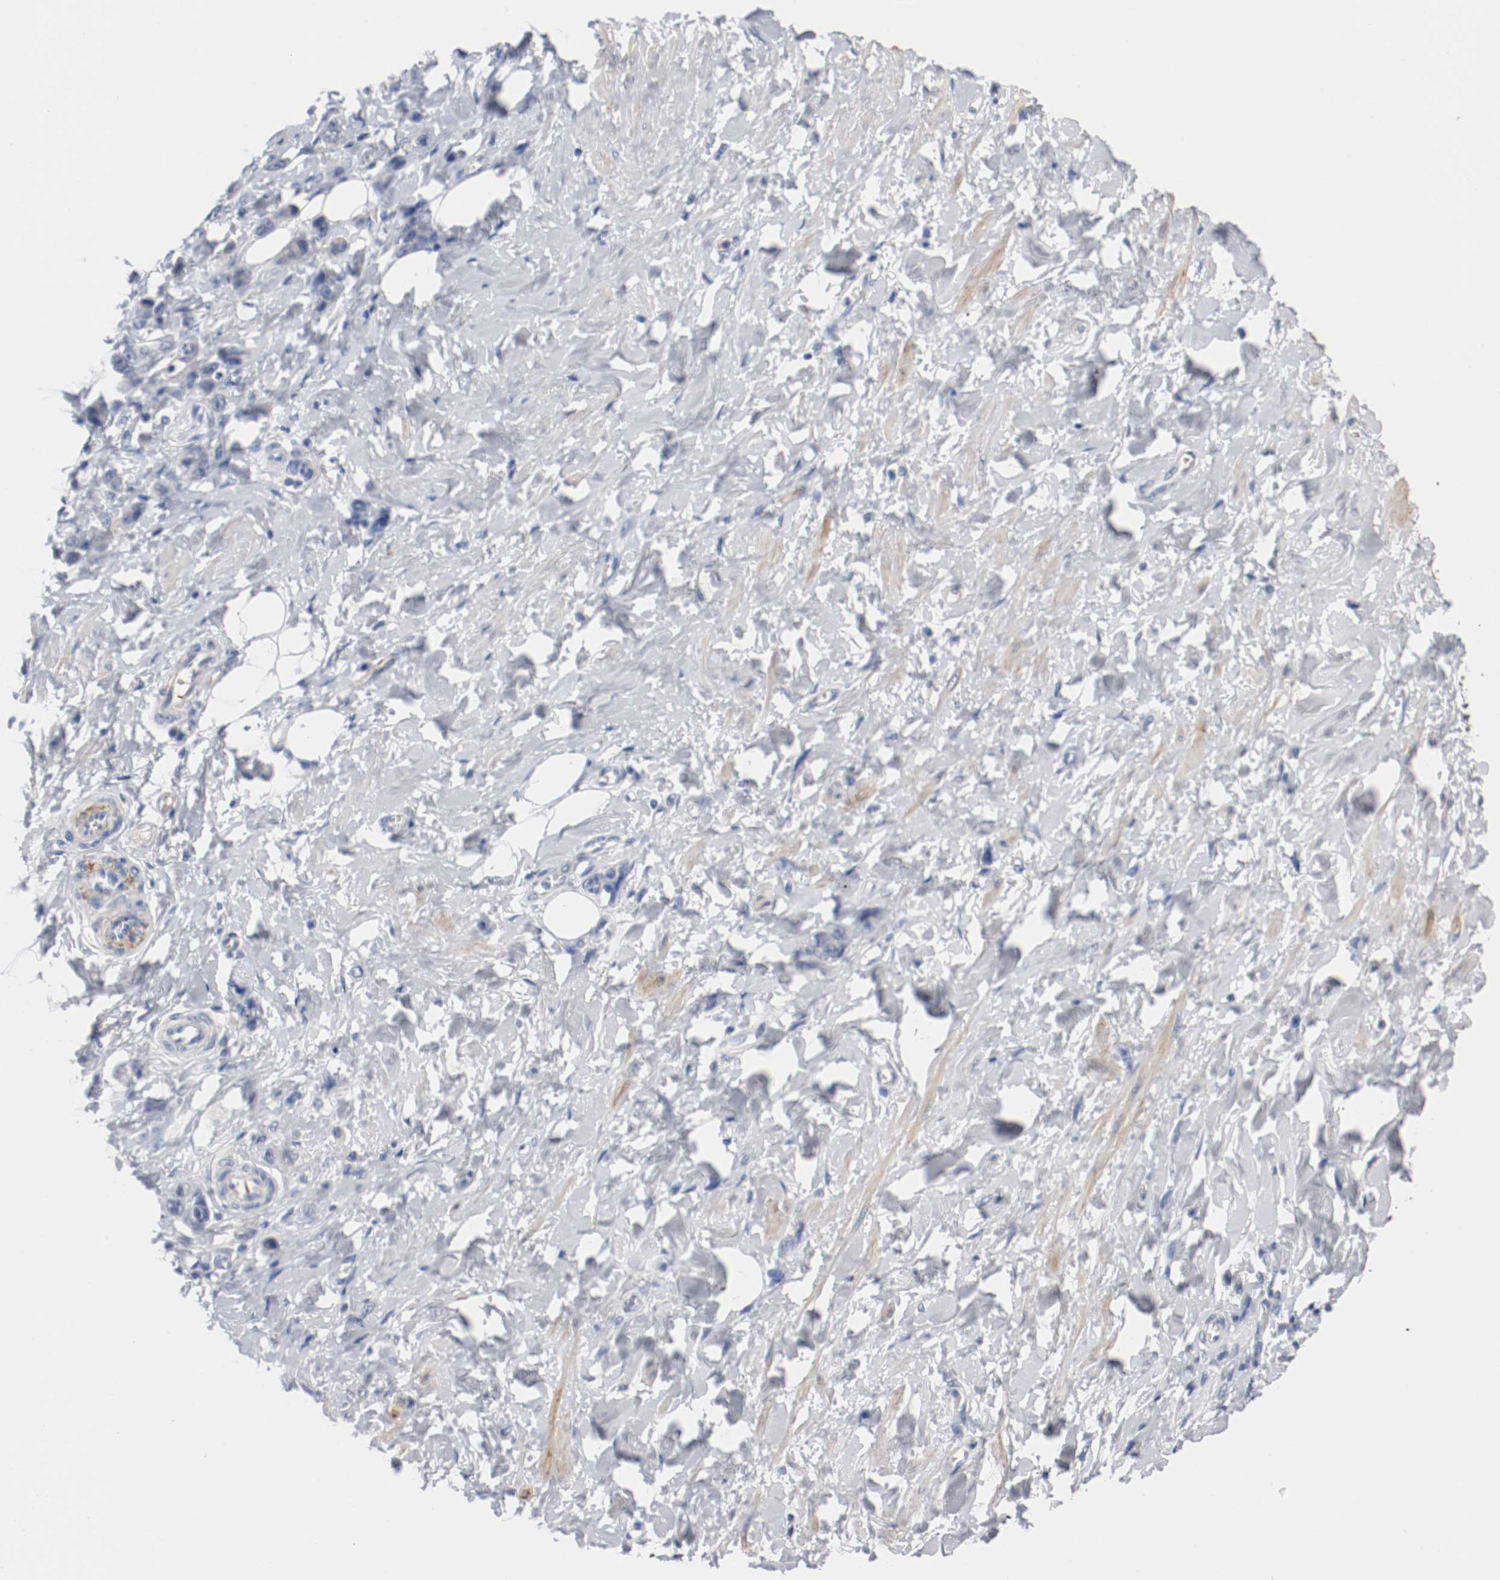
{"staining": {"intensity": "negative", "quantity": "none", "location": "none"}, "tissue": "stomach cancer", "cell_type": "Tumor cells", "image_type": "cancer", "snomed": [{"axis": "morphology", "description": "Adenocarcinoma, NOS"}, {"axis": "topography", "description": "Stomach"}], "caption": "Immunohistochemistry (IHC) micrograph of neoplastic tissue: human stomach cancer stained with DAB shows no significant protein staining in tumor cells.", "gene": "TNC", "patient": {"sex": "male", "age": 82}}